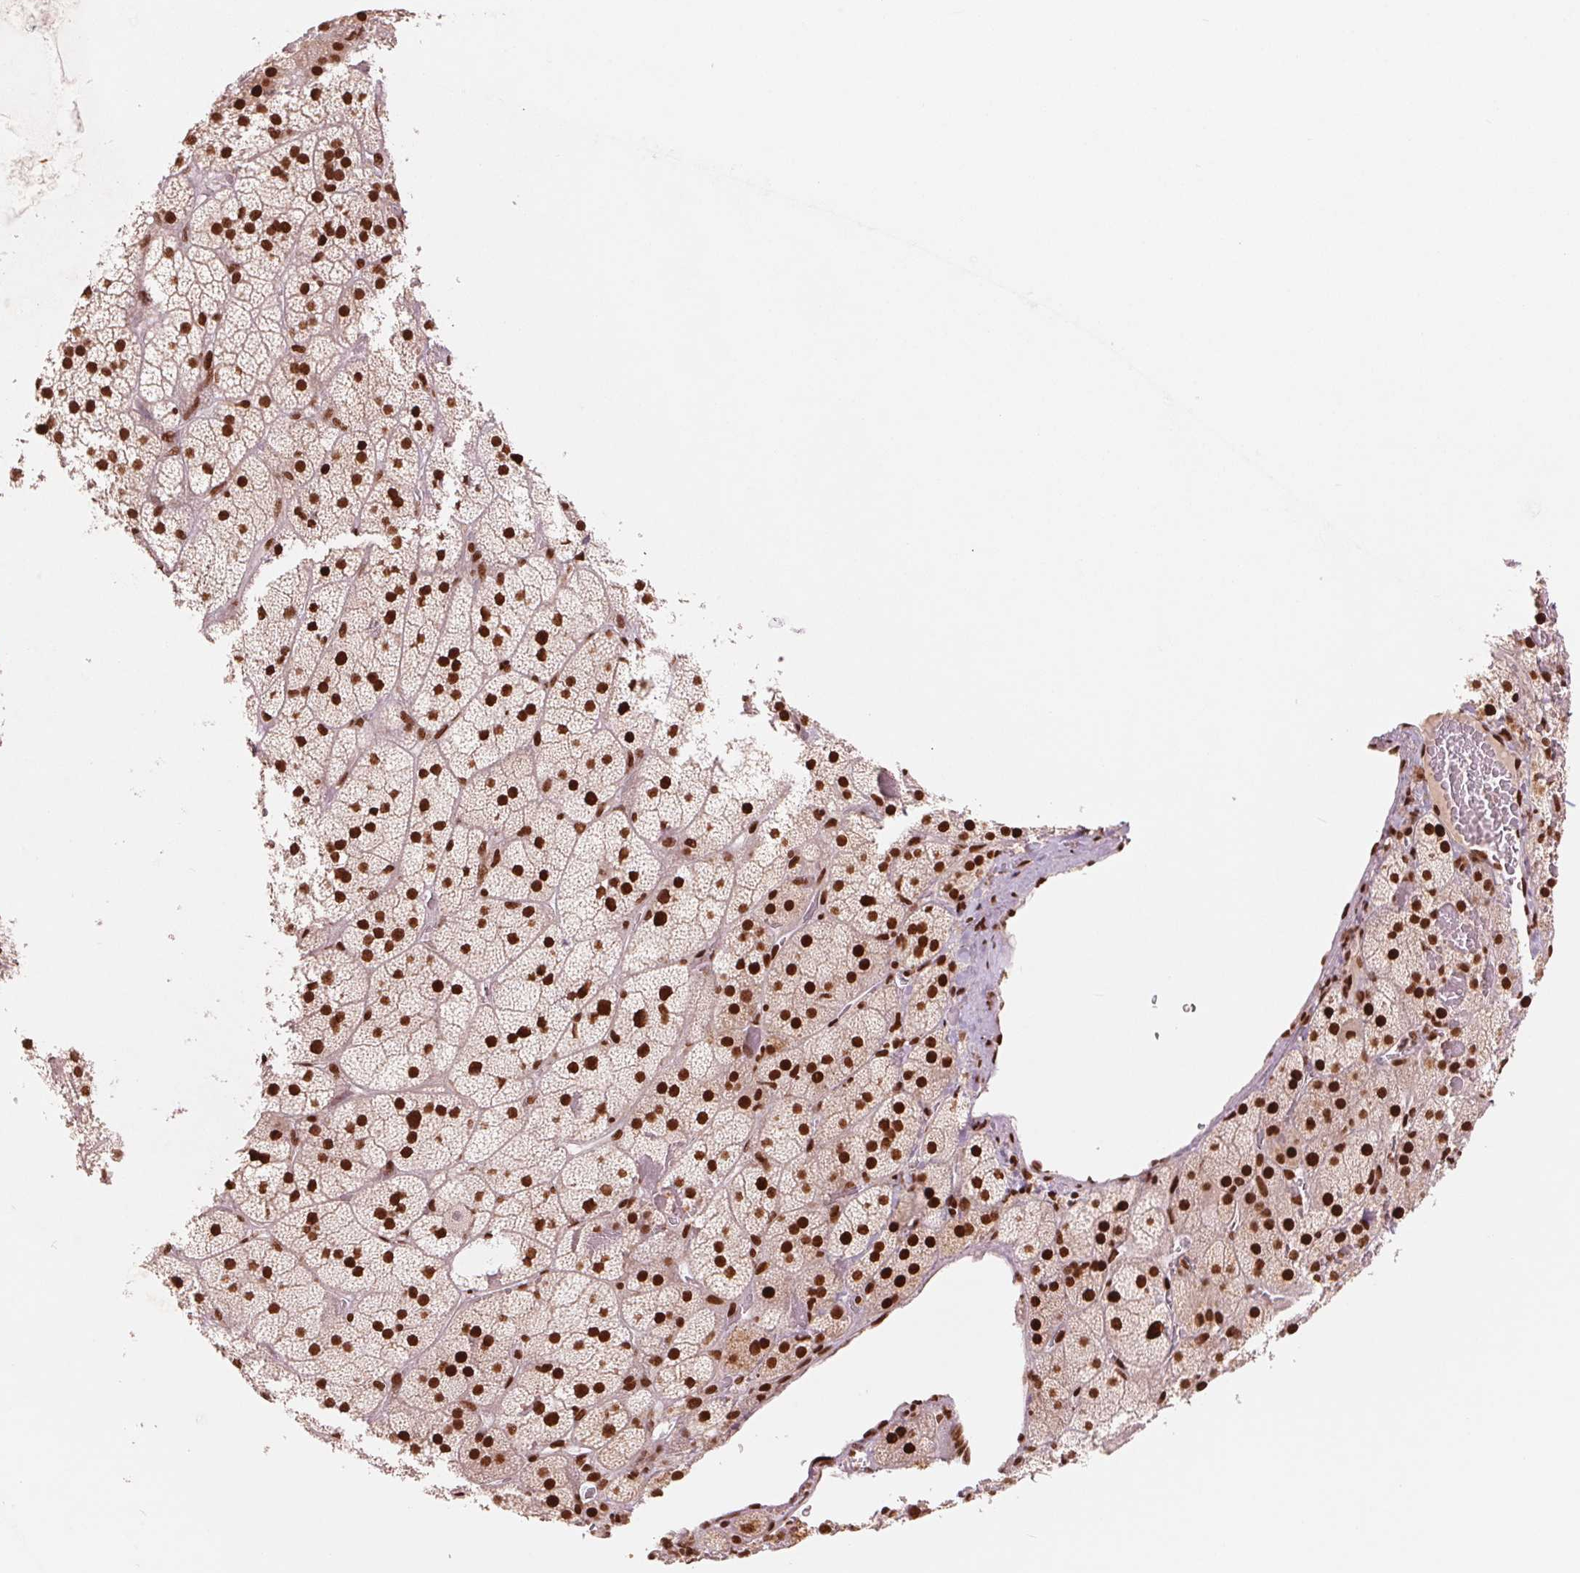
{"staining": {"intensity": "strong", "quantity": ">75%", "location": "nuclear"}, "tissue": "adrenal gland", "cell_type": "Glandular cells", "image_type": "normal", "snomed": [{"axis": "morphology", "description": "Normal tissue, NOS"}, {"axis": "topography", "description": "Adrenal gland"}], "caption": "Immunohistochemistry (DAB) staining of unremarkable adrenal gland demonstrates strong nuclear protein staining in approximately >75% of glandular cells.", "gene": "TTLL9", "patient": {"sex": "male", "age": 57}}